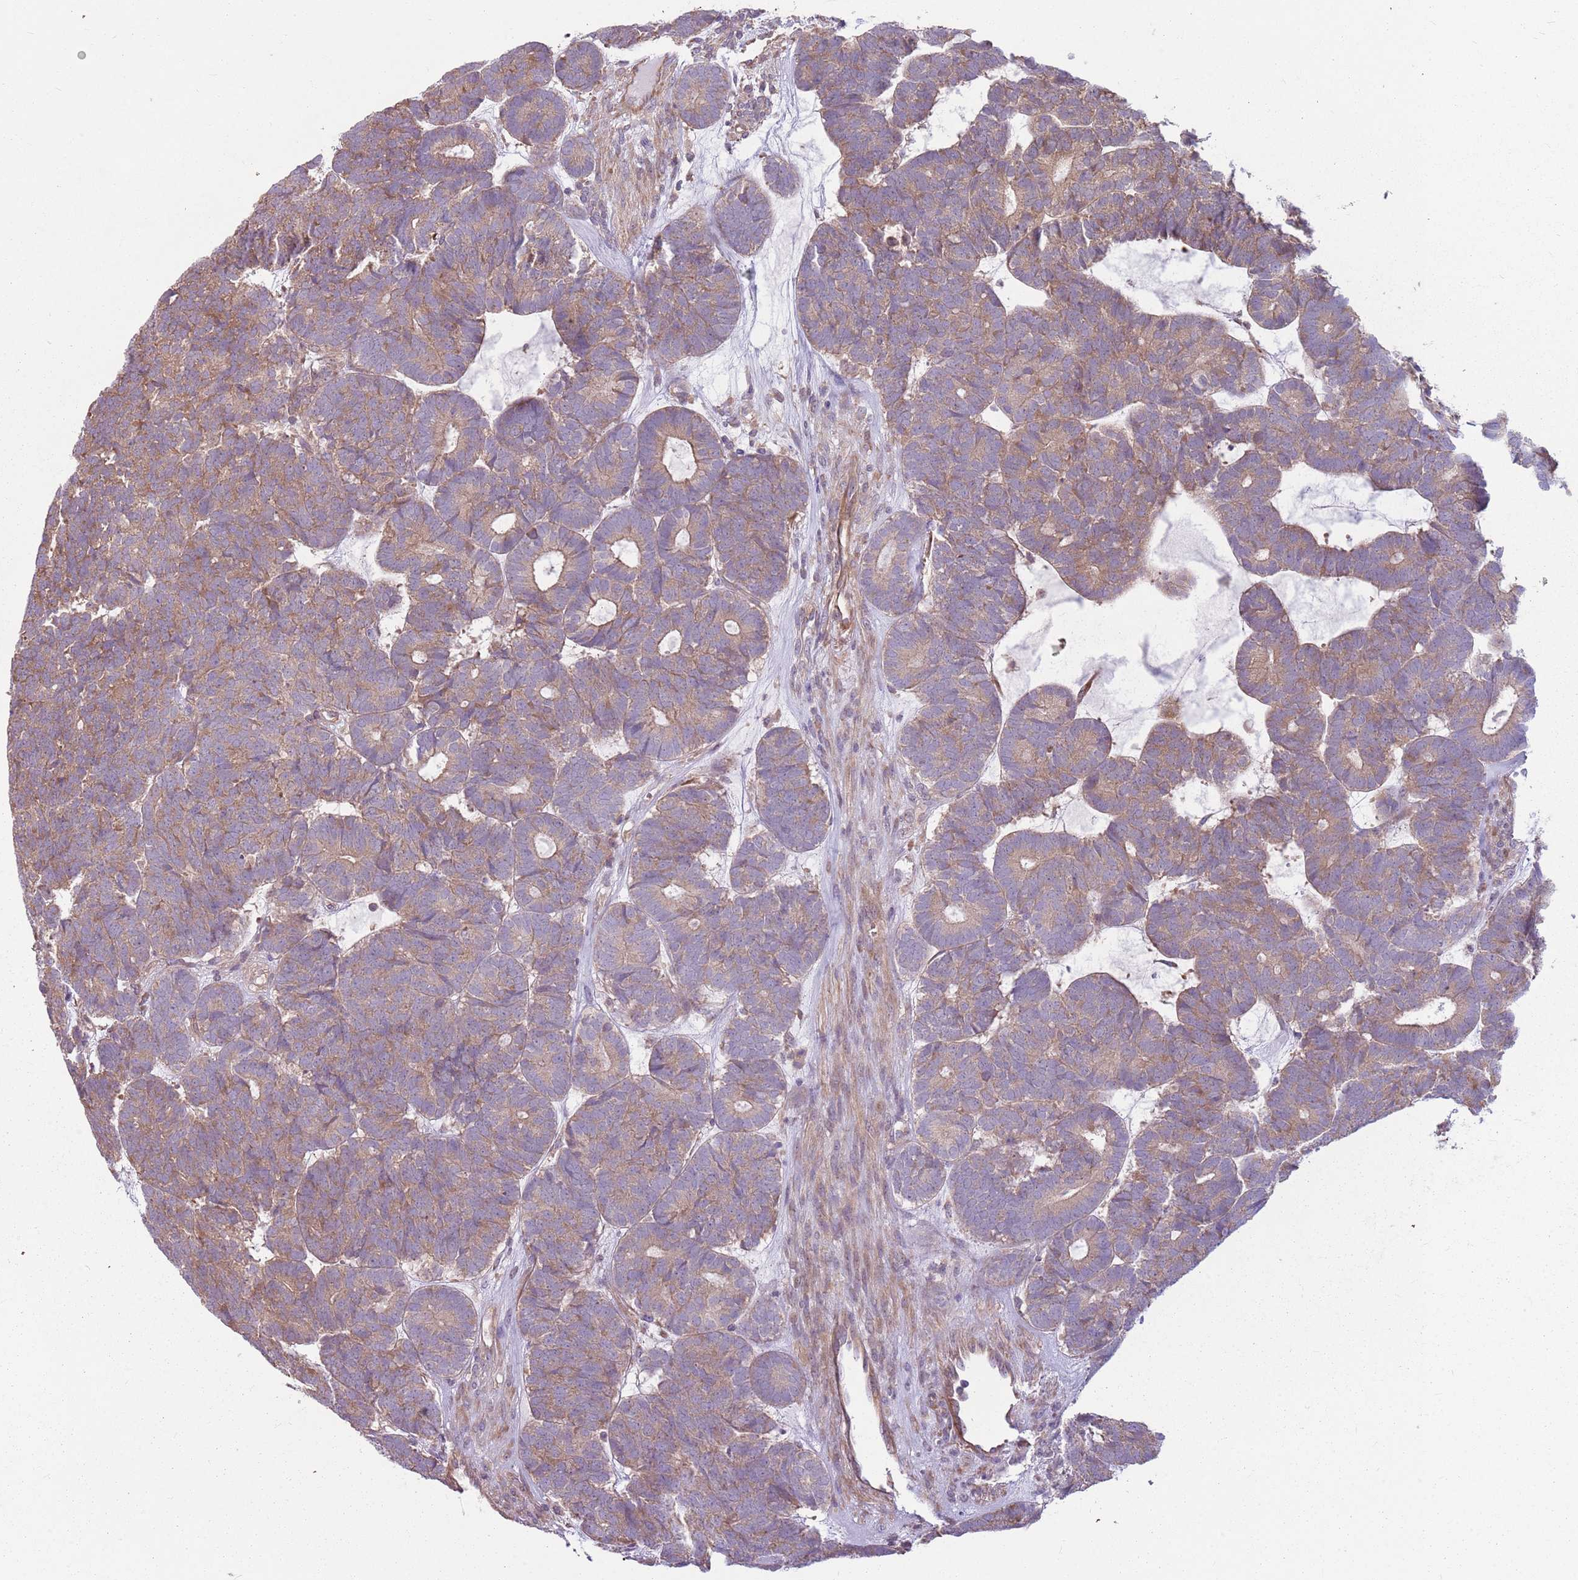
{"staining": {"intensity": "moderate", "quantity": ">75%", "location": "cytoplasmic/membranous"}, "tissue": "head and neck cancer", "cell_type": "Tumor cells", "image_type": "cancer", "snomed": [{"axis": "morphology", "description": "Adenocarcinoma, NOS"}, {"axis": "topography", "description": "Head-Neck"}], "caption": "An IHC photomicrograph of tumor tissue is shown. Protein staining in brown labels moderate cytoplasmic/membranous positivity in adenocarcinoma (head and neck) within tumor cells.", "gene": "RPL21", "patient": {"sex": "female", "age": 81}}